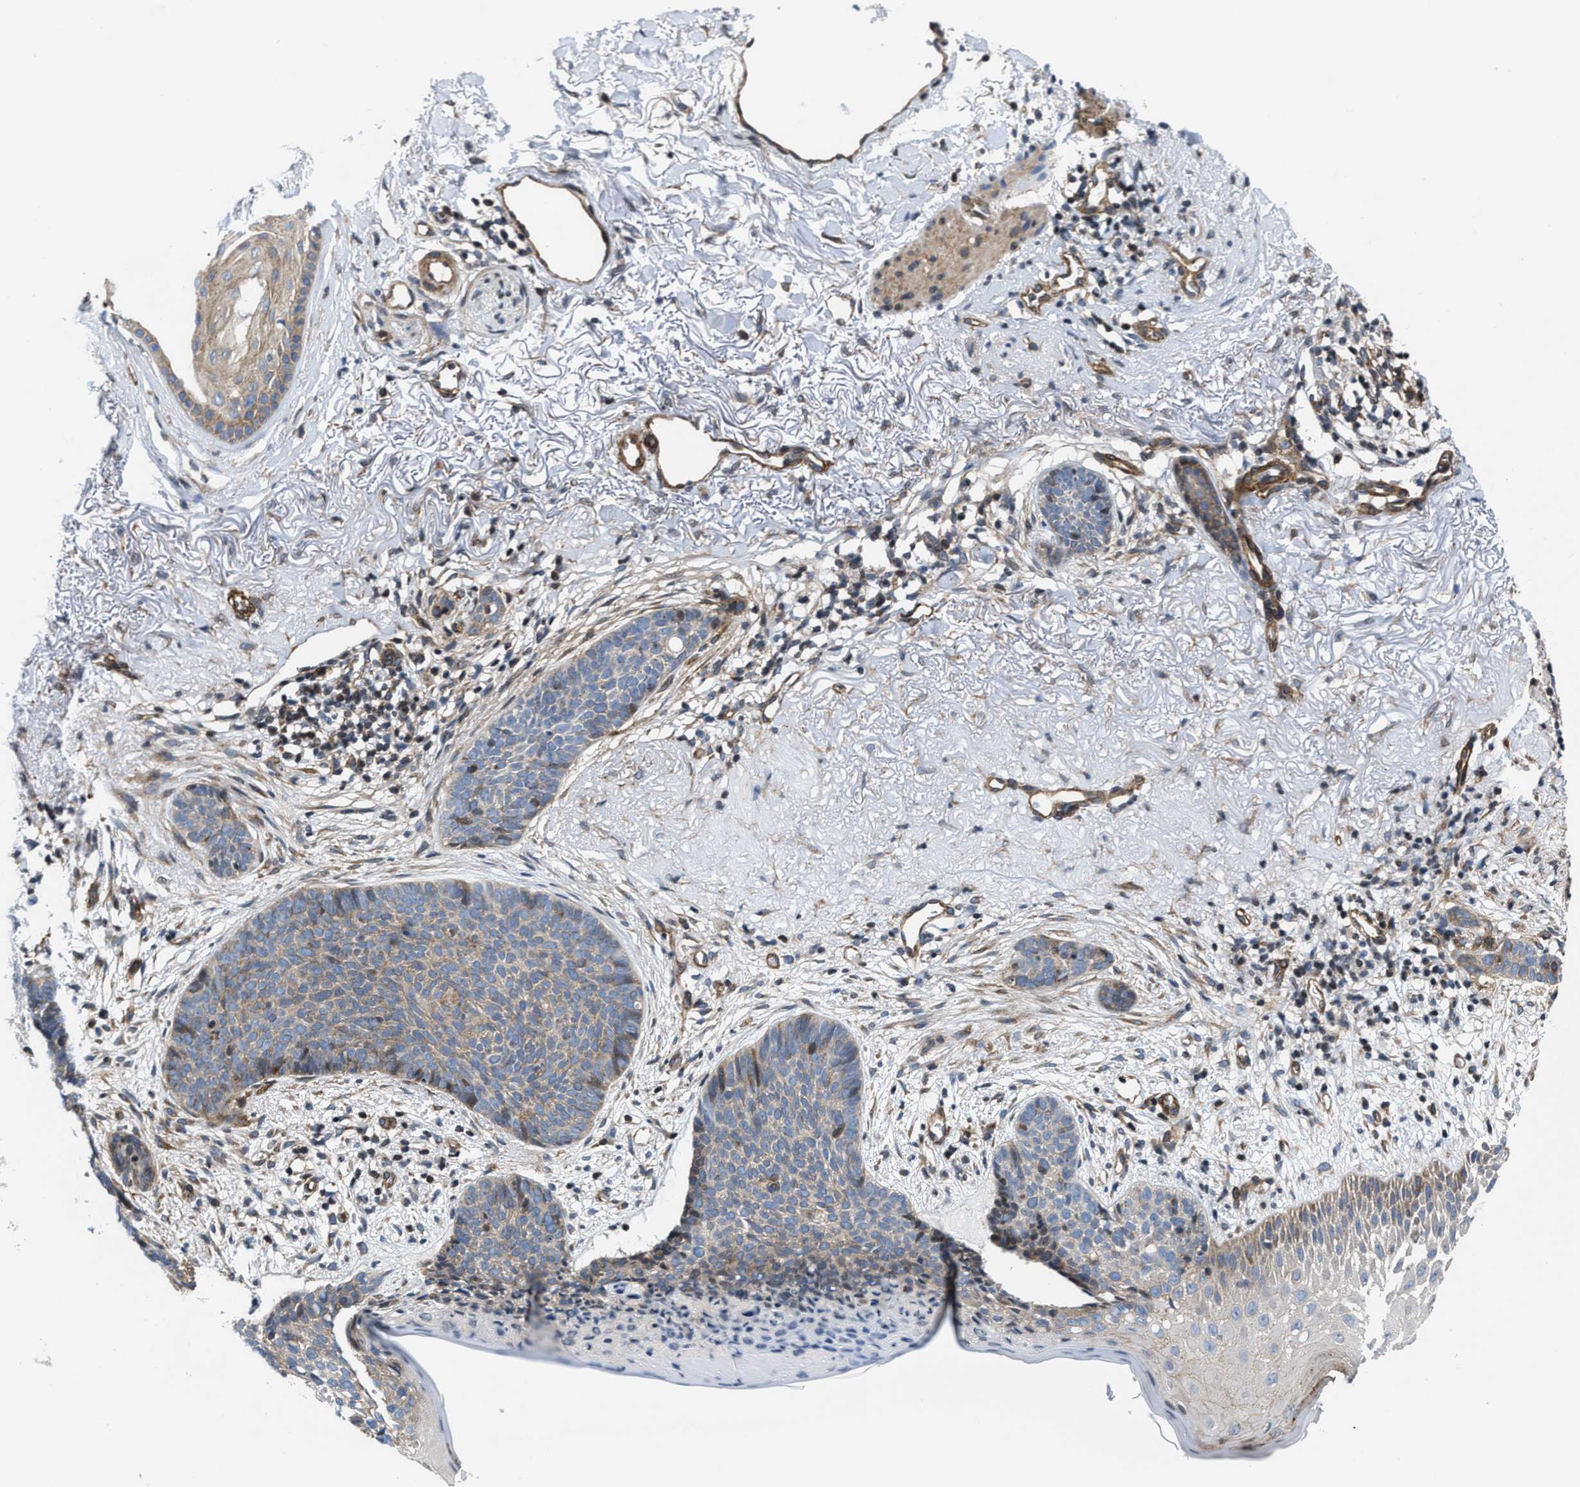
{"staining": {"intensity": "weak", "quantity": "<25%", "location": "cytoplasmic/membranous"}, "tissue": "skin cancer", "cell_type": "Tumor cells", "image_type": "cancer", "snomed": [{"axis": "morphology", "description": "Normal tissue, NOS"}, {"axis": "morphology", "description": "Basal cell carcinoma"}, {"axis": "topography", "description": "Skin"}], "caption": "DAB immunohistochemical staining of human basal cell carcinoma (skin) shows no significant staining in tumor cells. The staining is performed using DAB brown chromogen with nuclei counter-stained in using hematoxylin.", "gene": "TGFB1I1", "patient": {"sex": "female", "age": 70}}